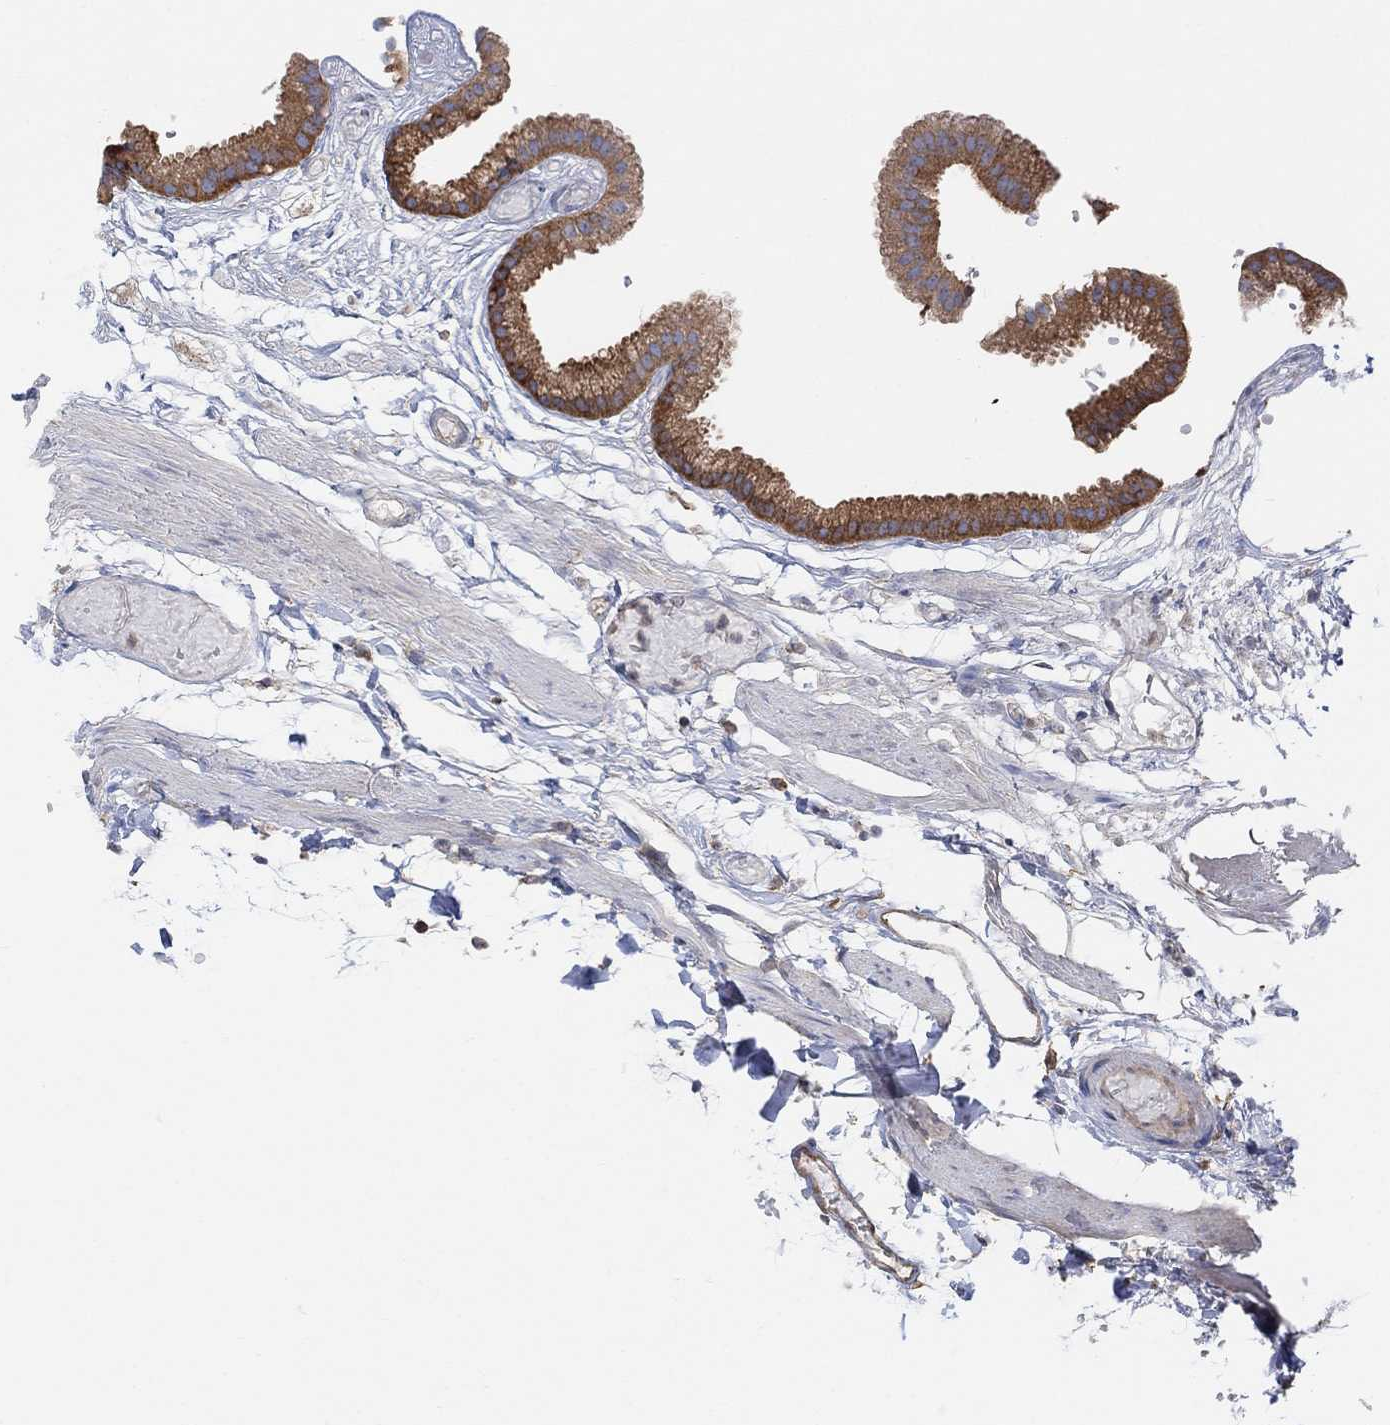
{"staining": {"intensity": "moderate", "quantity": ">75%", "location": "cytoplasmic/membranous"}, "tissue": "gallbladder", "cell_type": "Glandular cells", "image_type": "normal", "snomed": [{"axis": "morphology", "description": "Normal tissue, NOS"}, {"axis": "topography", "description": "Gallbladder"}], "caption": "IHC (DAB (3,3'-diaminobenzidine)) staining of unremarkable human gallbladder shows moderate cytoplasmic/membranous protein staining in about >75% of glandular cells.", "gene": "BLOC1S3", "patient": {"sex": "female", "age": 45}}